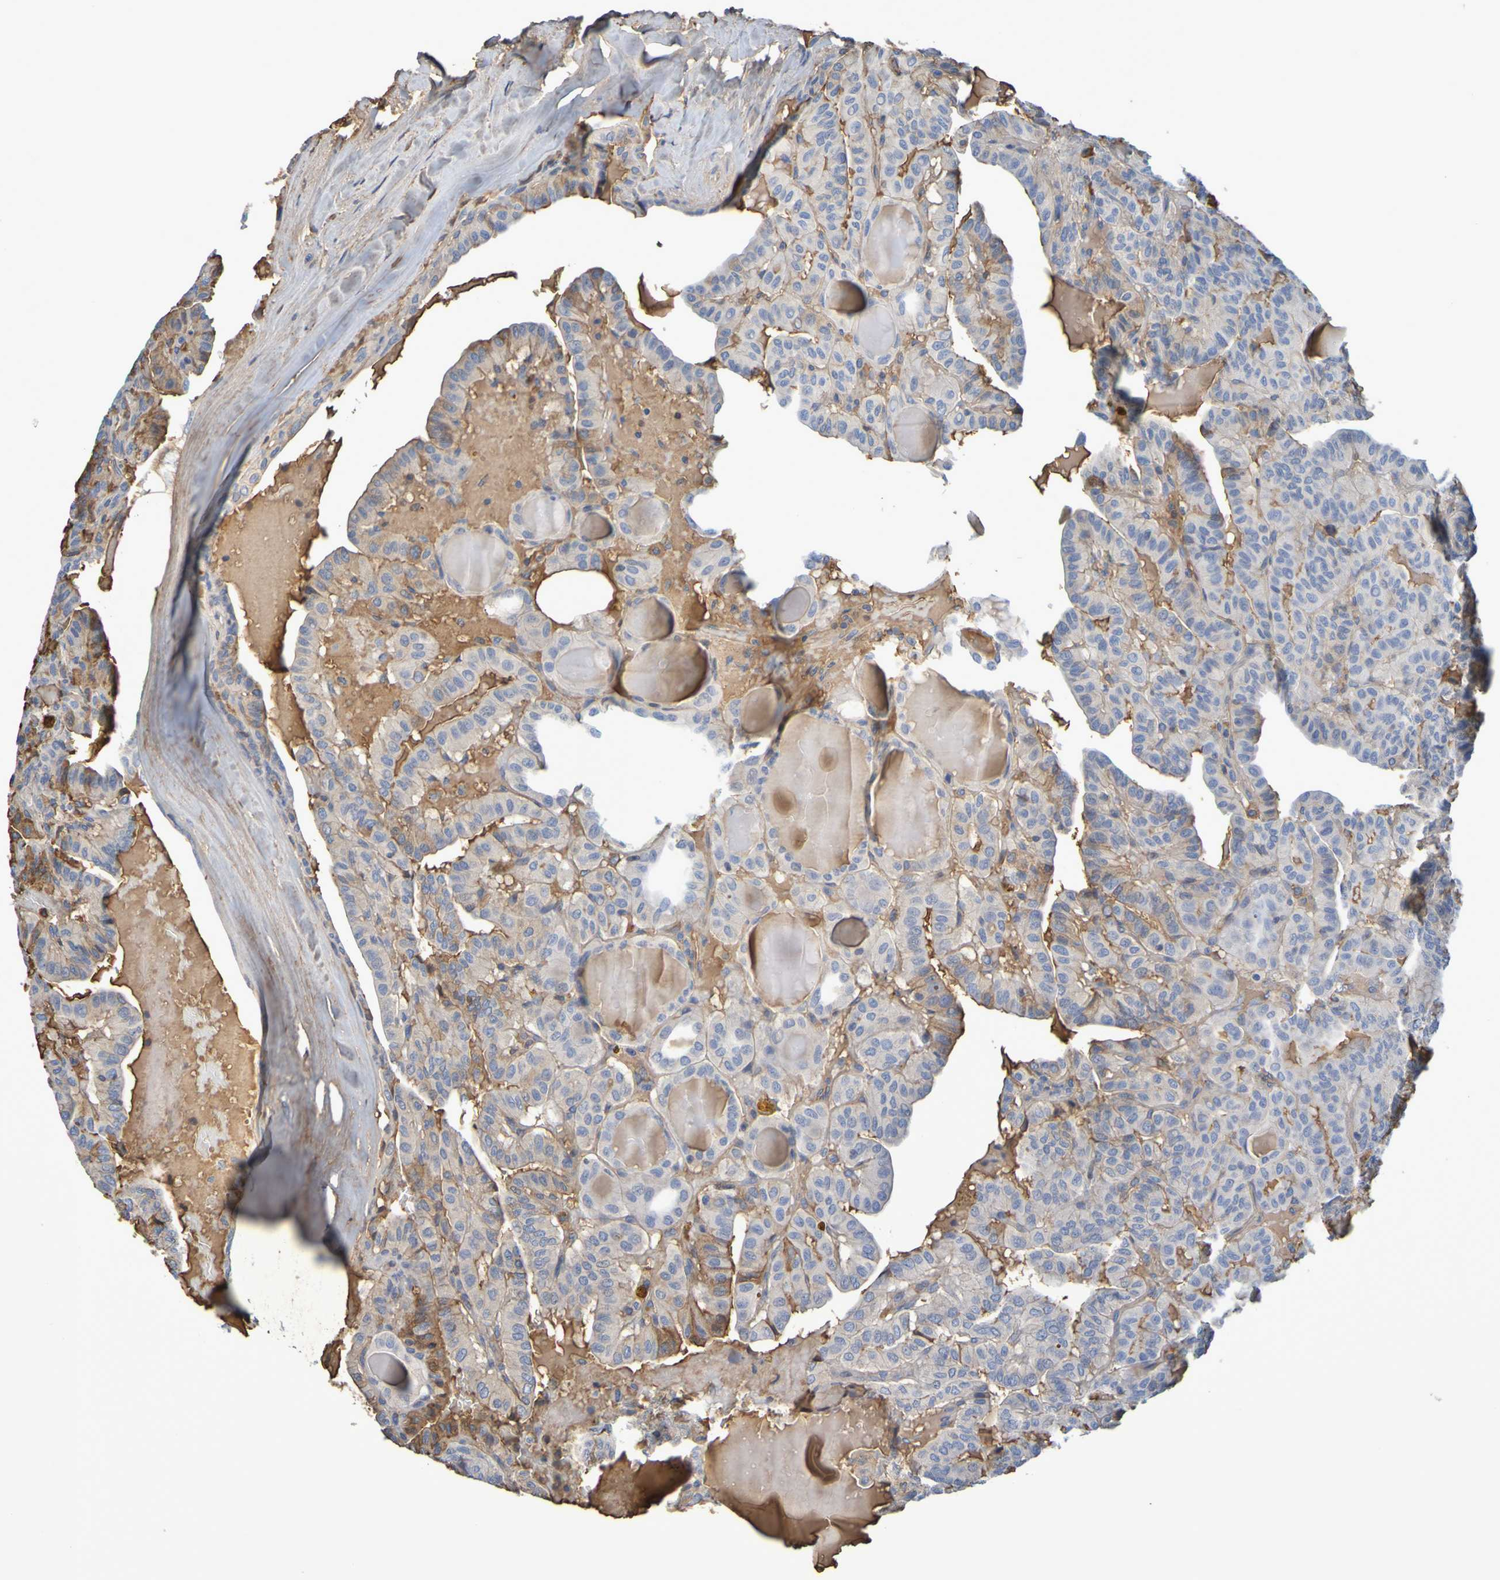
{"staining": {"intensity": "moderate", "quantity": "<25%", "location": "cytoplasmic/membranous"}, "tissue": "head and neck cancer", "cell_type": "Tumor cells", "image_type": "cancer", "snomed": [{"axis": "morphology", "description": "Squamous cell carcinoma, NOS"}, {"axis": "topography", "description": "Oral tissue"}, {"axis": "topography", "description": "Head-Neck"}], "caption": "A brown stain labels moderate cytoplasmic/membranous positivity of a protein in human head and neck cancer (squamous cell carcinoma) tumor cells. Immunohistochemistry stains the protein of interest in brown and the nuclei are stained blue.", "gene": "GAB3", "patient": {"sex": "female", "age": 50}}